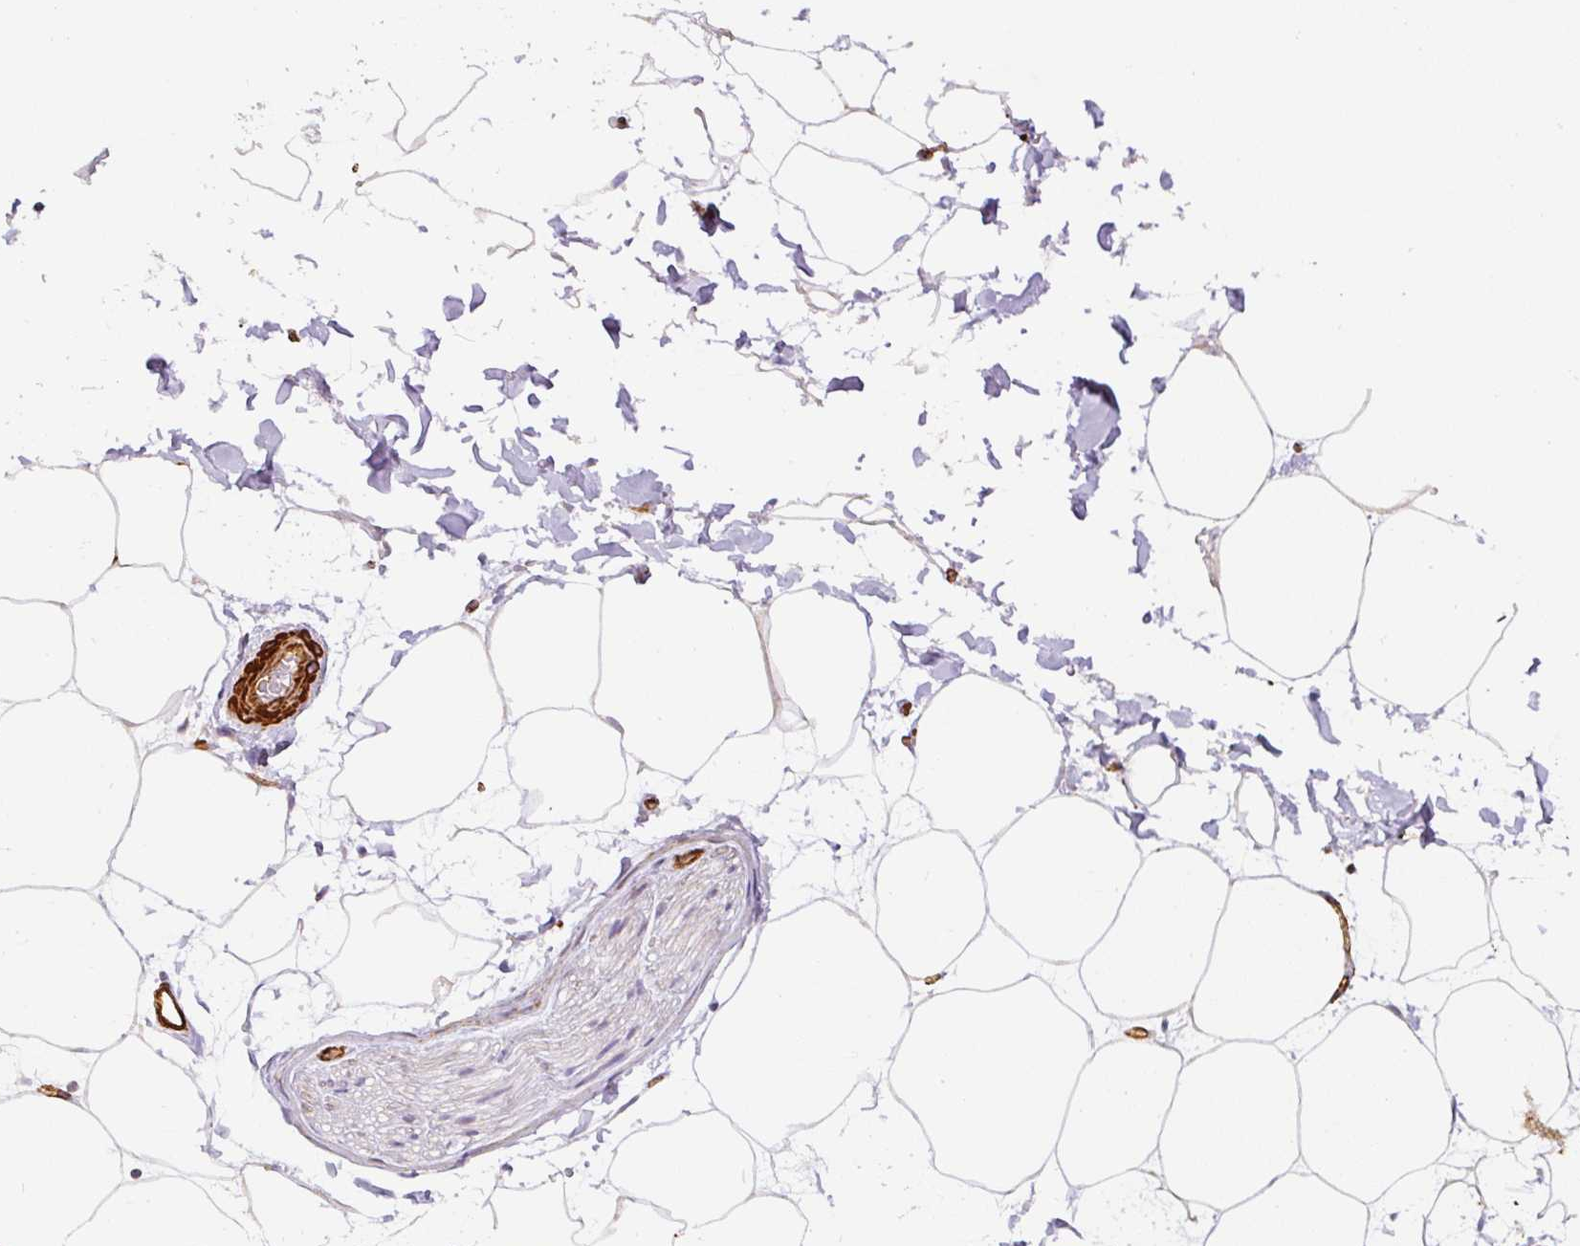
{"staining": {"intensity": "negative", "quantity": "none", "location": "none"}, "tissue": "adipose tissue", "cell_type": "Adipocytes", "image_type": "normal", "snomed": [{"axis": "morphology", "description": "Normal tissue, NOS"}, {"axis": "topography", "description": "Adipose tissue"}, {"axis": "topography", "description": "Vascular tissue"}, {"axis": "topography", "description": "Rectum"}, {"axis": "topography", "description": "Peripheral nerve tissue"}], "caption": "Adipocytes show no significant protein expression in unremarkable adipose tissue.", "gene": "MYL12A", "patient": {"sex": "female", "age": 69}}